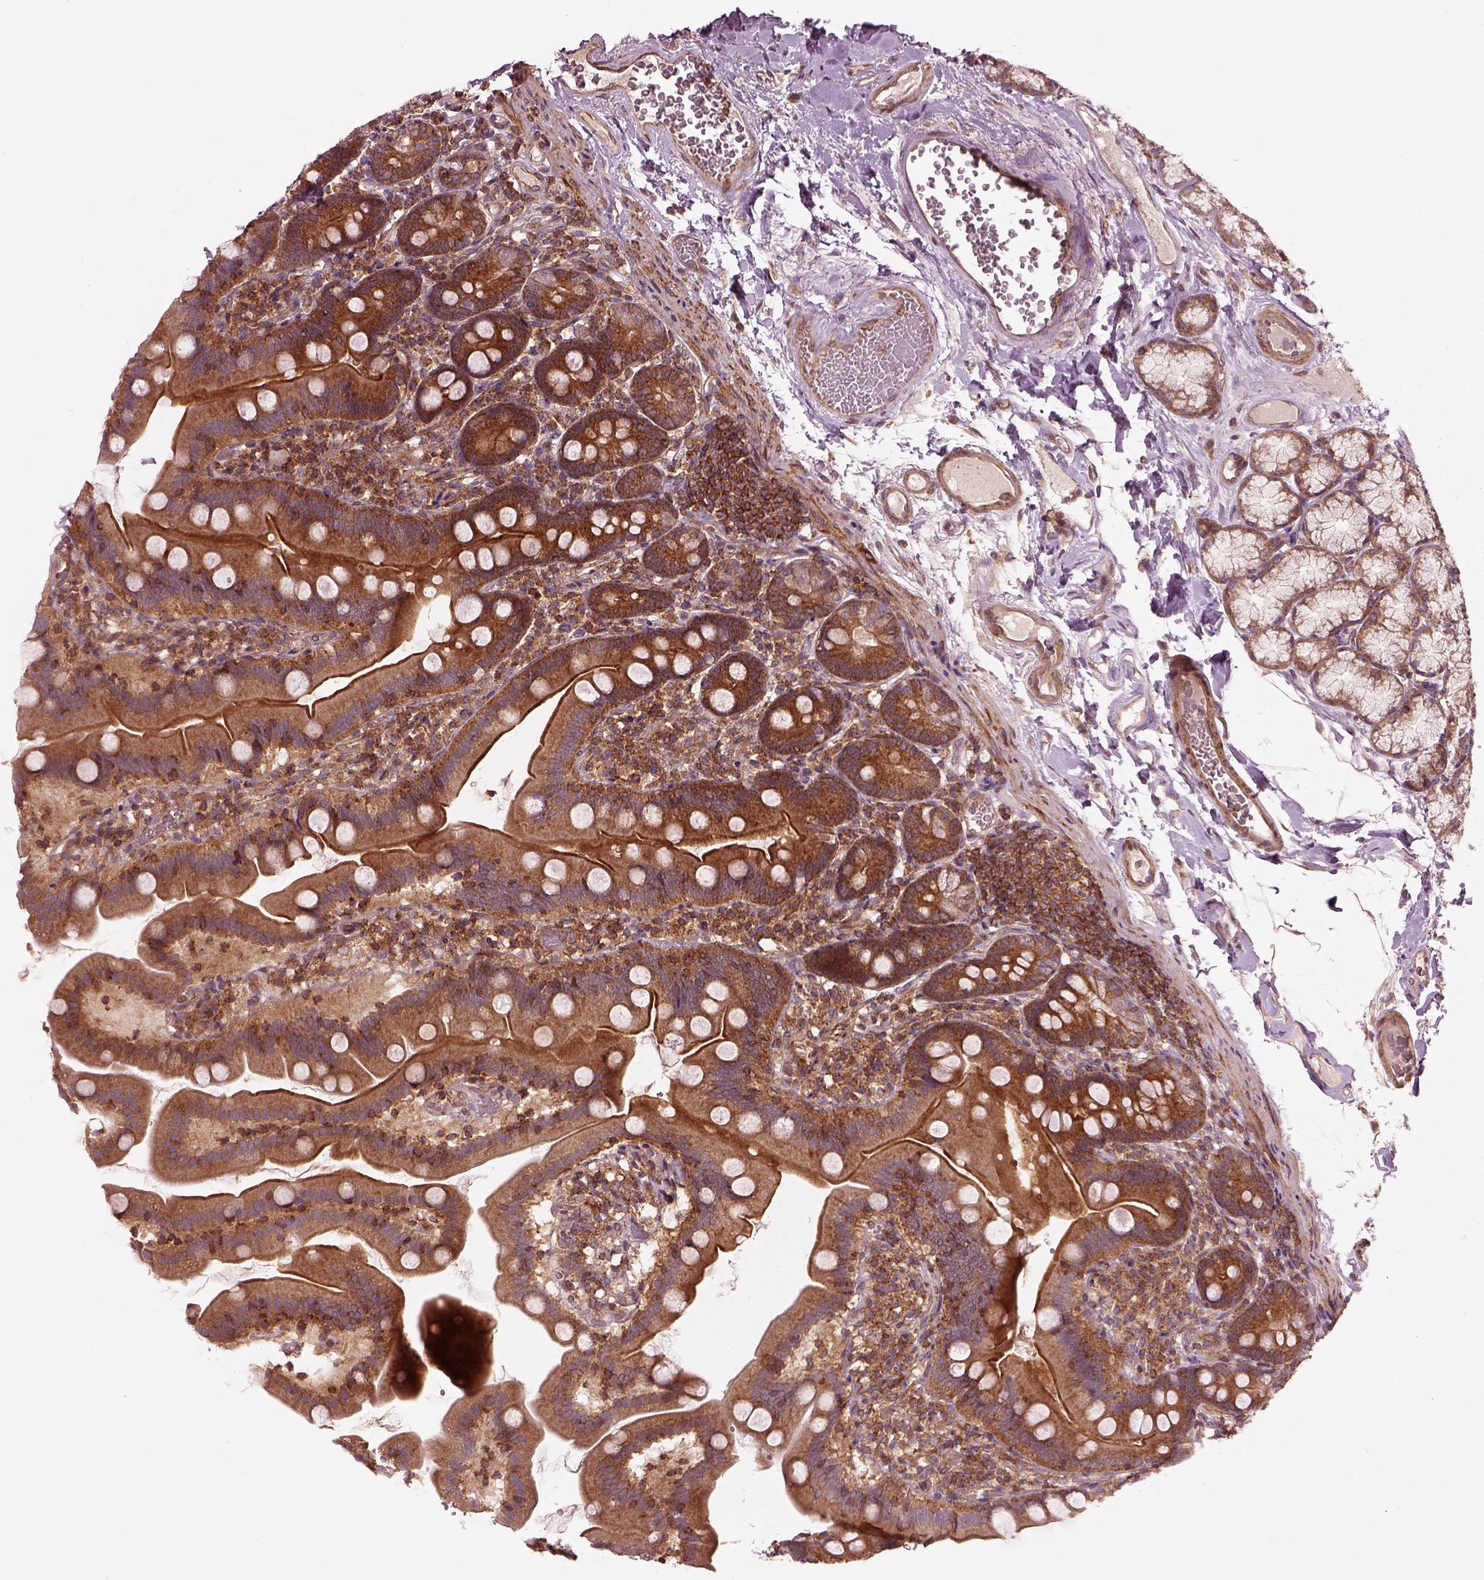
{"staining": {"intensity": "strong", "quantity": ">75%", "location": "cytoplasmic/membranous"}, "tissue": "duodenum", "cell_type": "Glandular cells", "image_type": "normal", "snomed": [{"axis": "morphology", "description": "Normal tissue, NOS"}, {"axis": "topography", "description": "Duodenum"}], "caption": "IHC (DAB) staining of unremarkable human duodenum exhibits strong cytoplasmic/membranous protein positivity in about >75% of glandular cells.", "gene": "LSM14A", "patient": {"sex": "female", "age": 67}}